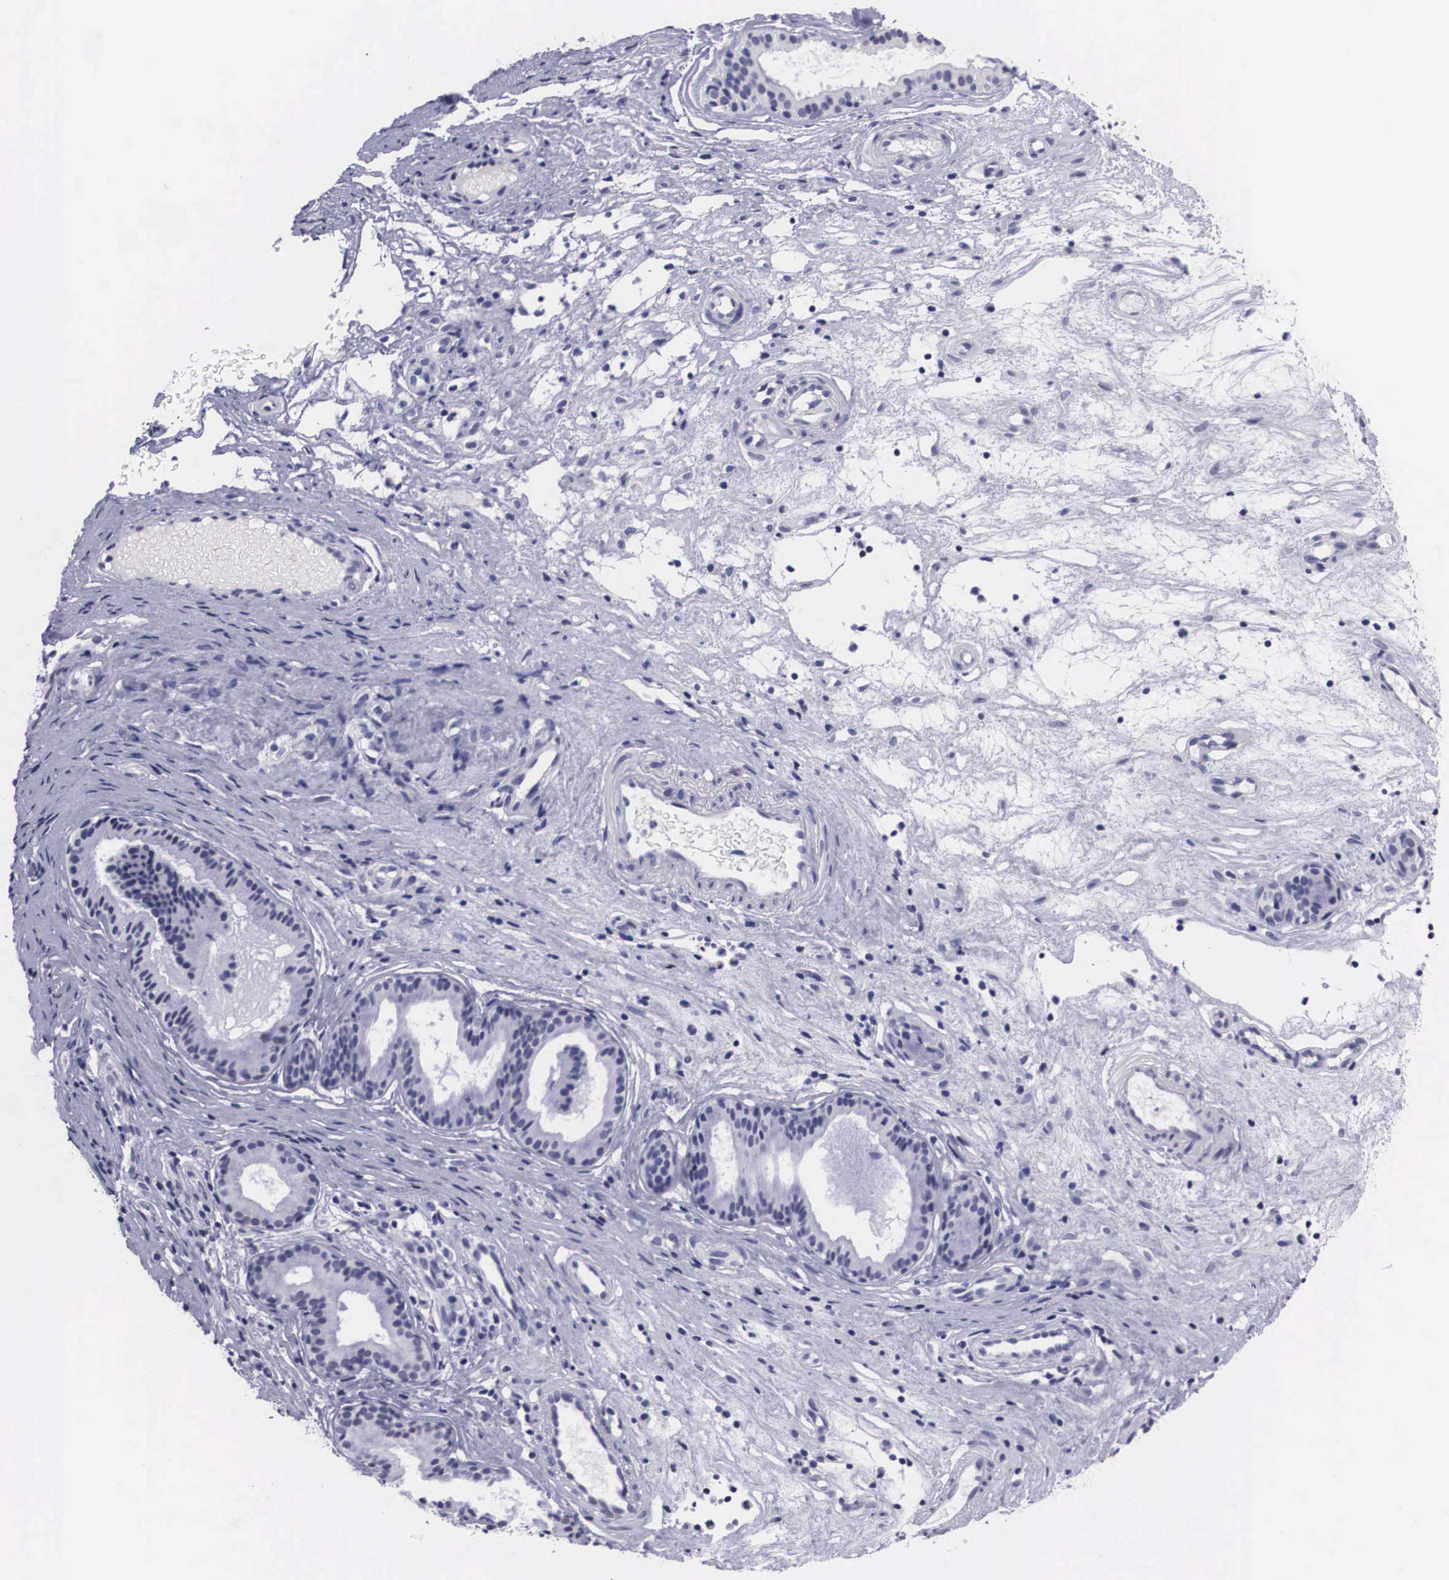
{"staining": {"intensity": "negative", "quantity": "none", "location": "none"}, "tissue": "nasopharynx", "cell_type": "Respiratory epithelial cells", "image_type": "normal", "snomed": [{"axis": "morphology", "description": "Normal tissue, NOS"}, {"axis": "topography", "description": "Nasopharynx"}], "caption": "High magnification brightfield microscopy of benign nasopharynx stained with DAB (3,3'-diaminobenzidine) (brown) and counterstained with hematoxylin (blue): respiratory epithelial cells show no significant staining.", "gene": "C22orf31", "patient": {"sex": "female", "age": 78}}